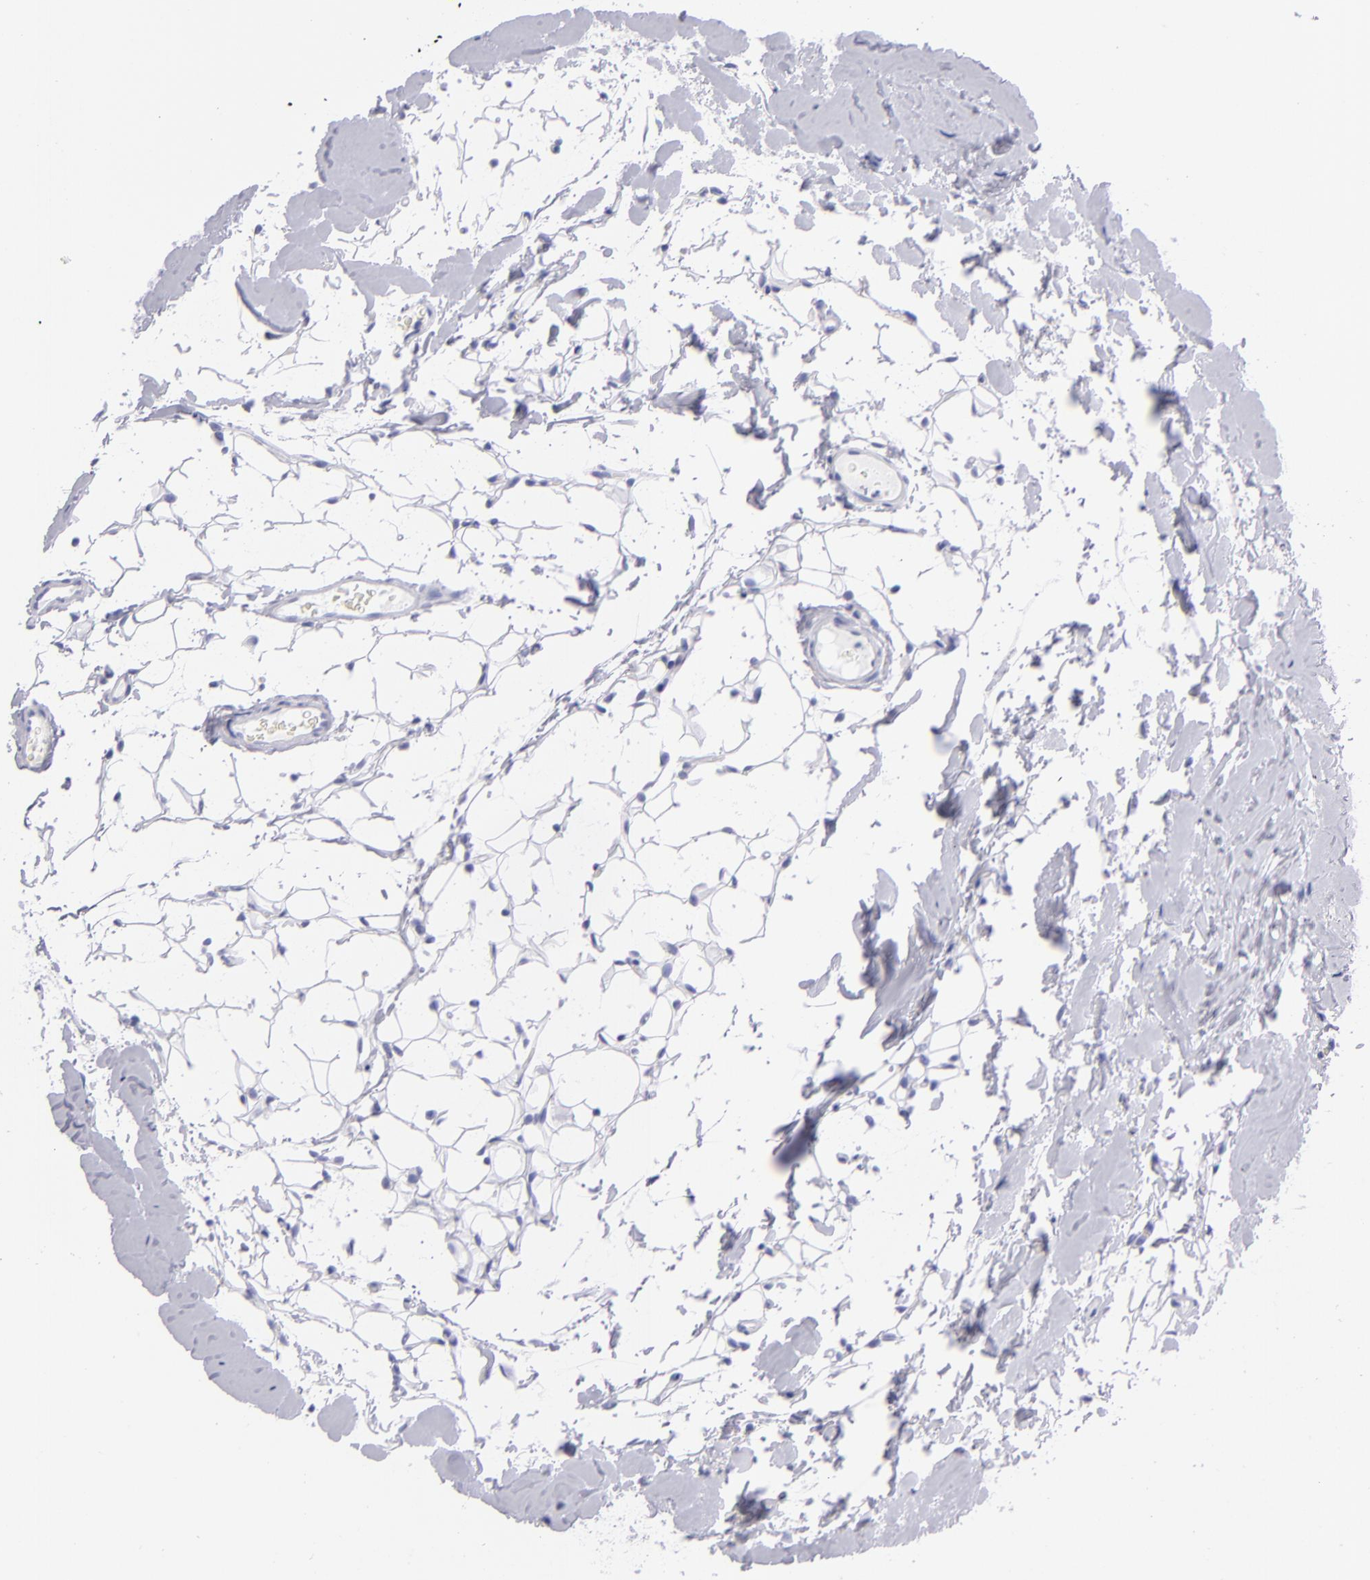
{"staining": {"intensity": "negative", "quantity": "none", "location": "none"}, "tissue": "breast cancer", "cell_type": "Tumor cells", "image_type": "cancer", "snomed": [{"axis": "morphology", "description": "Duct carcinoma"}, {"axis": "topography", "description": "Breast"}], "caption": "Immunohistochemistry (IHC) micrograph of human breast infiltrating ductal carcinoma stained for a protein (brown), which displays no expression in tumor cells.", "gene": "PRPH", "patient": {"sex": "female", "age": 24}}